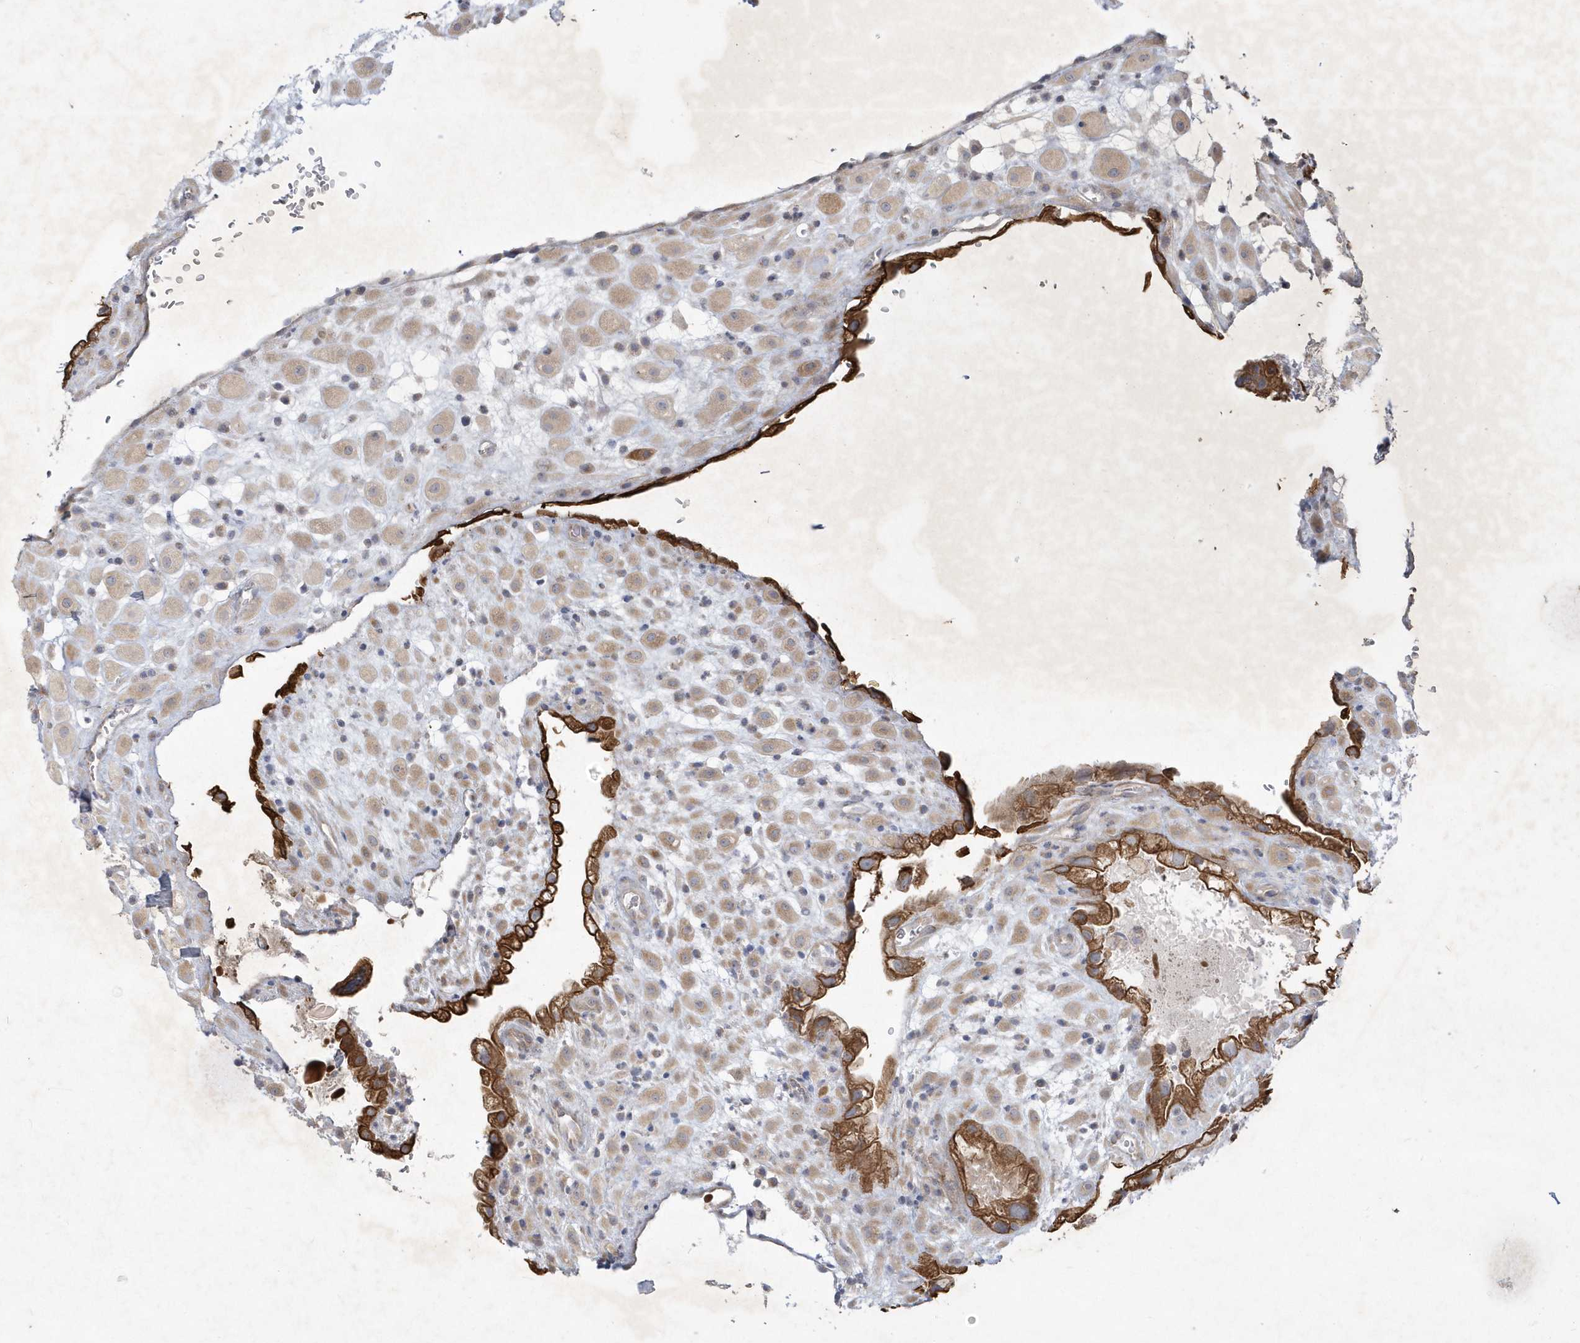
{"staining": {"intensity": "weak", "quantity": ">75%", "location": "cytoplasmic/membranous"}, "tissue": "placenta", "cell_type": "Decidual cells", "image_type": "normal", "snomed": [{"axis": "morphology", "description": "Normal tissue, NOS"}, {"axis": "topography", "description": "Placenta"}], "caption": "Placenta stained with DAB immunohistochemistry exhibits low levels of weak cytoplasmic/membranous expression in about >75% of decidual cells.", "gene": "LARS1", "patient": {"sex": "female", "age": 35}}